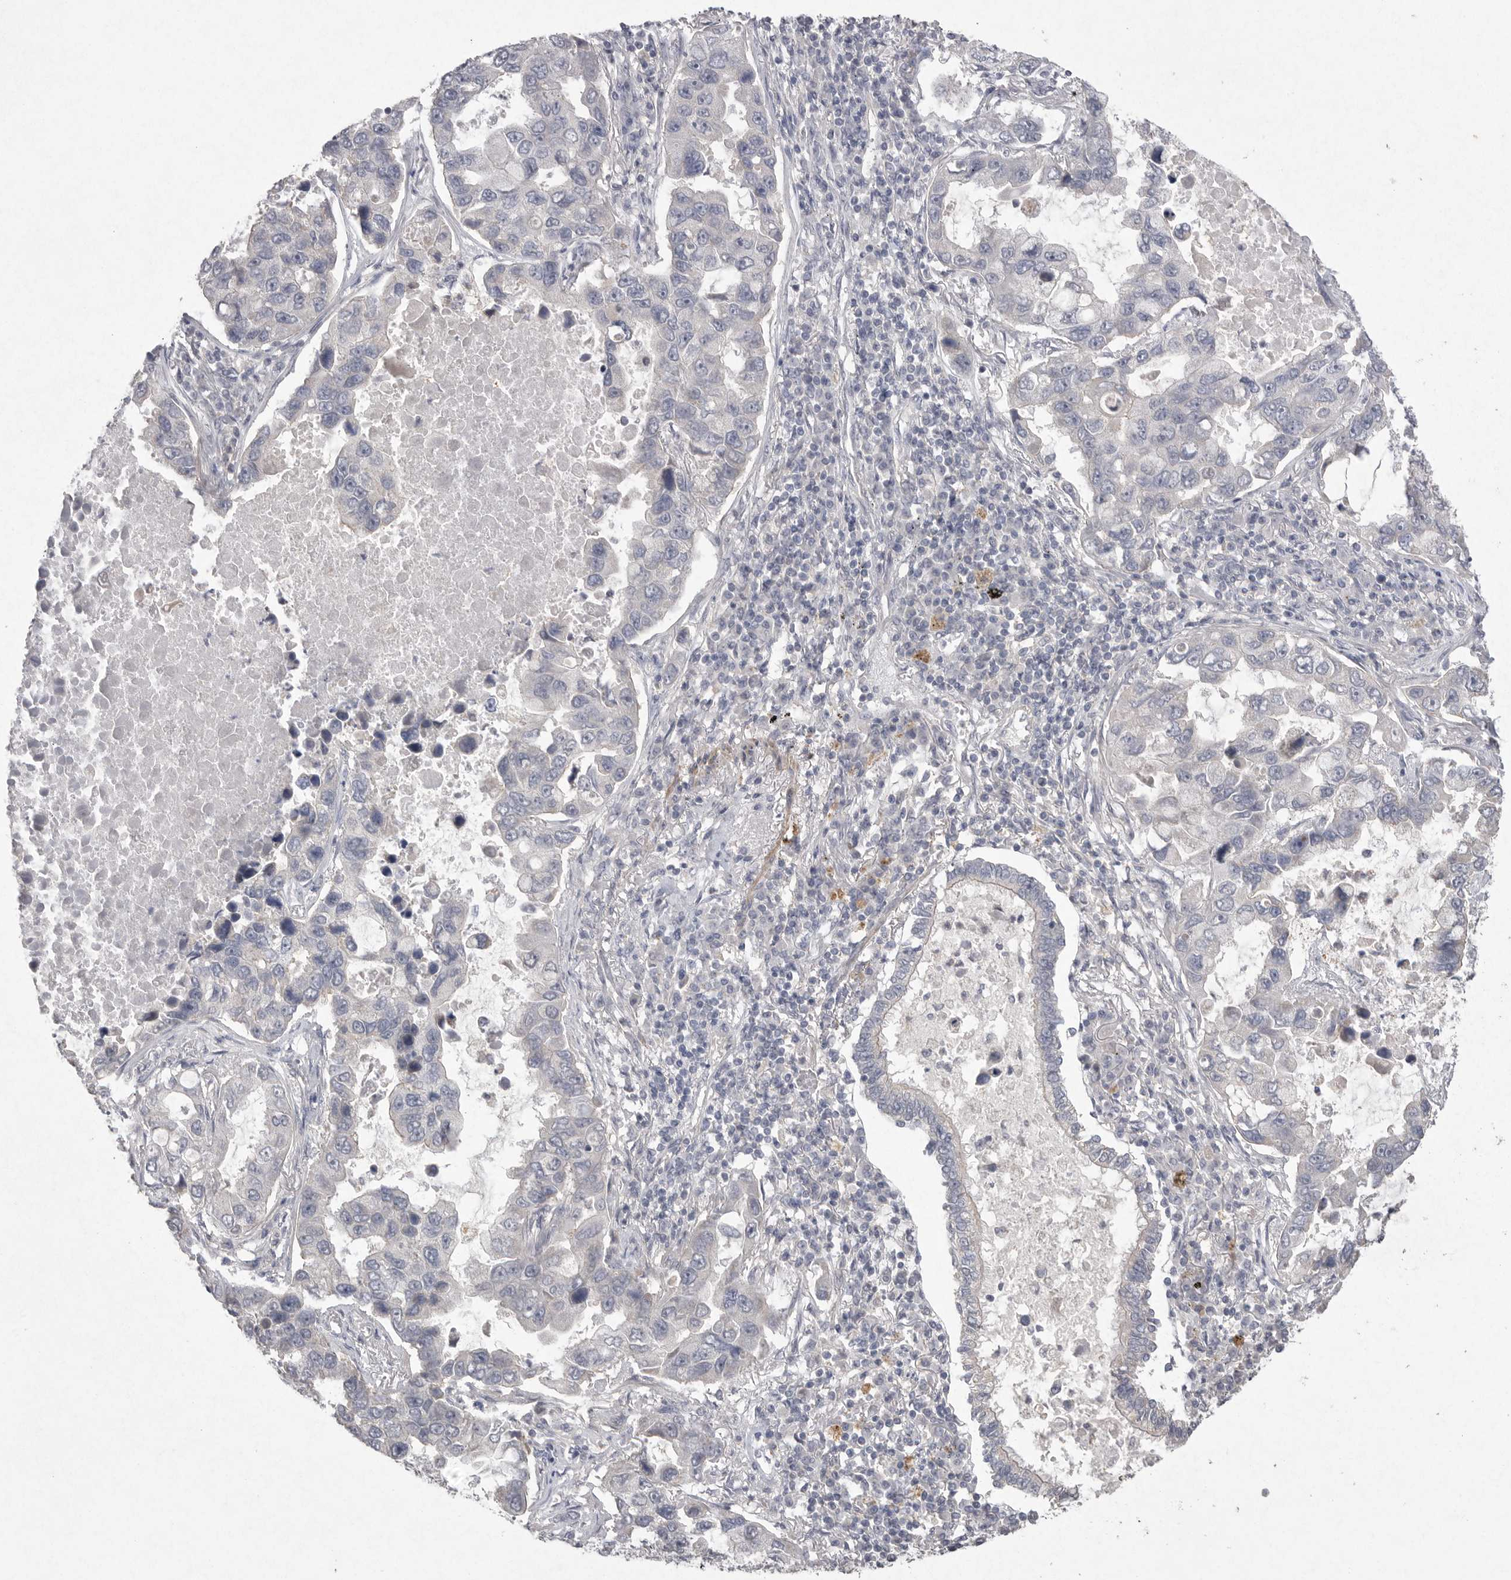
{"staining": {"intensity": "negative", "quantity": "none", "location": "none"}, "tissue": "lung cancer", "cell_type": "Tumor cells", "image_type": "cancer", "snomed": [{"axis": "morphology", "description": "Adenocarcinoma, NOS"}, {"axis": "topography", "description": "Lung"}], "caption": "An image of human lung cancer (adenocarcinoma) is negative for staining in tumor cells.", "gene": "VANGL2", "patient": {"sex": "male", "age": 64}}